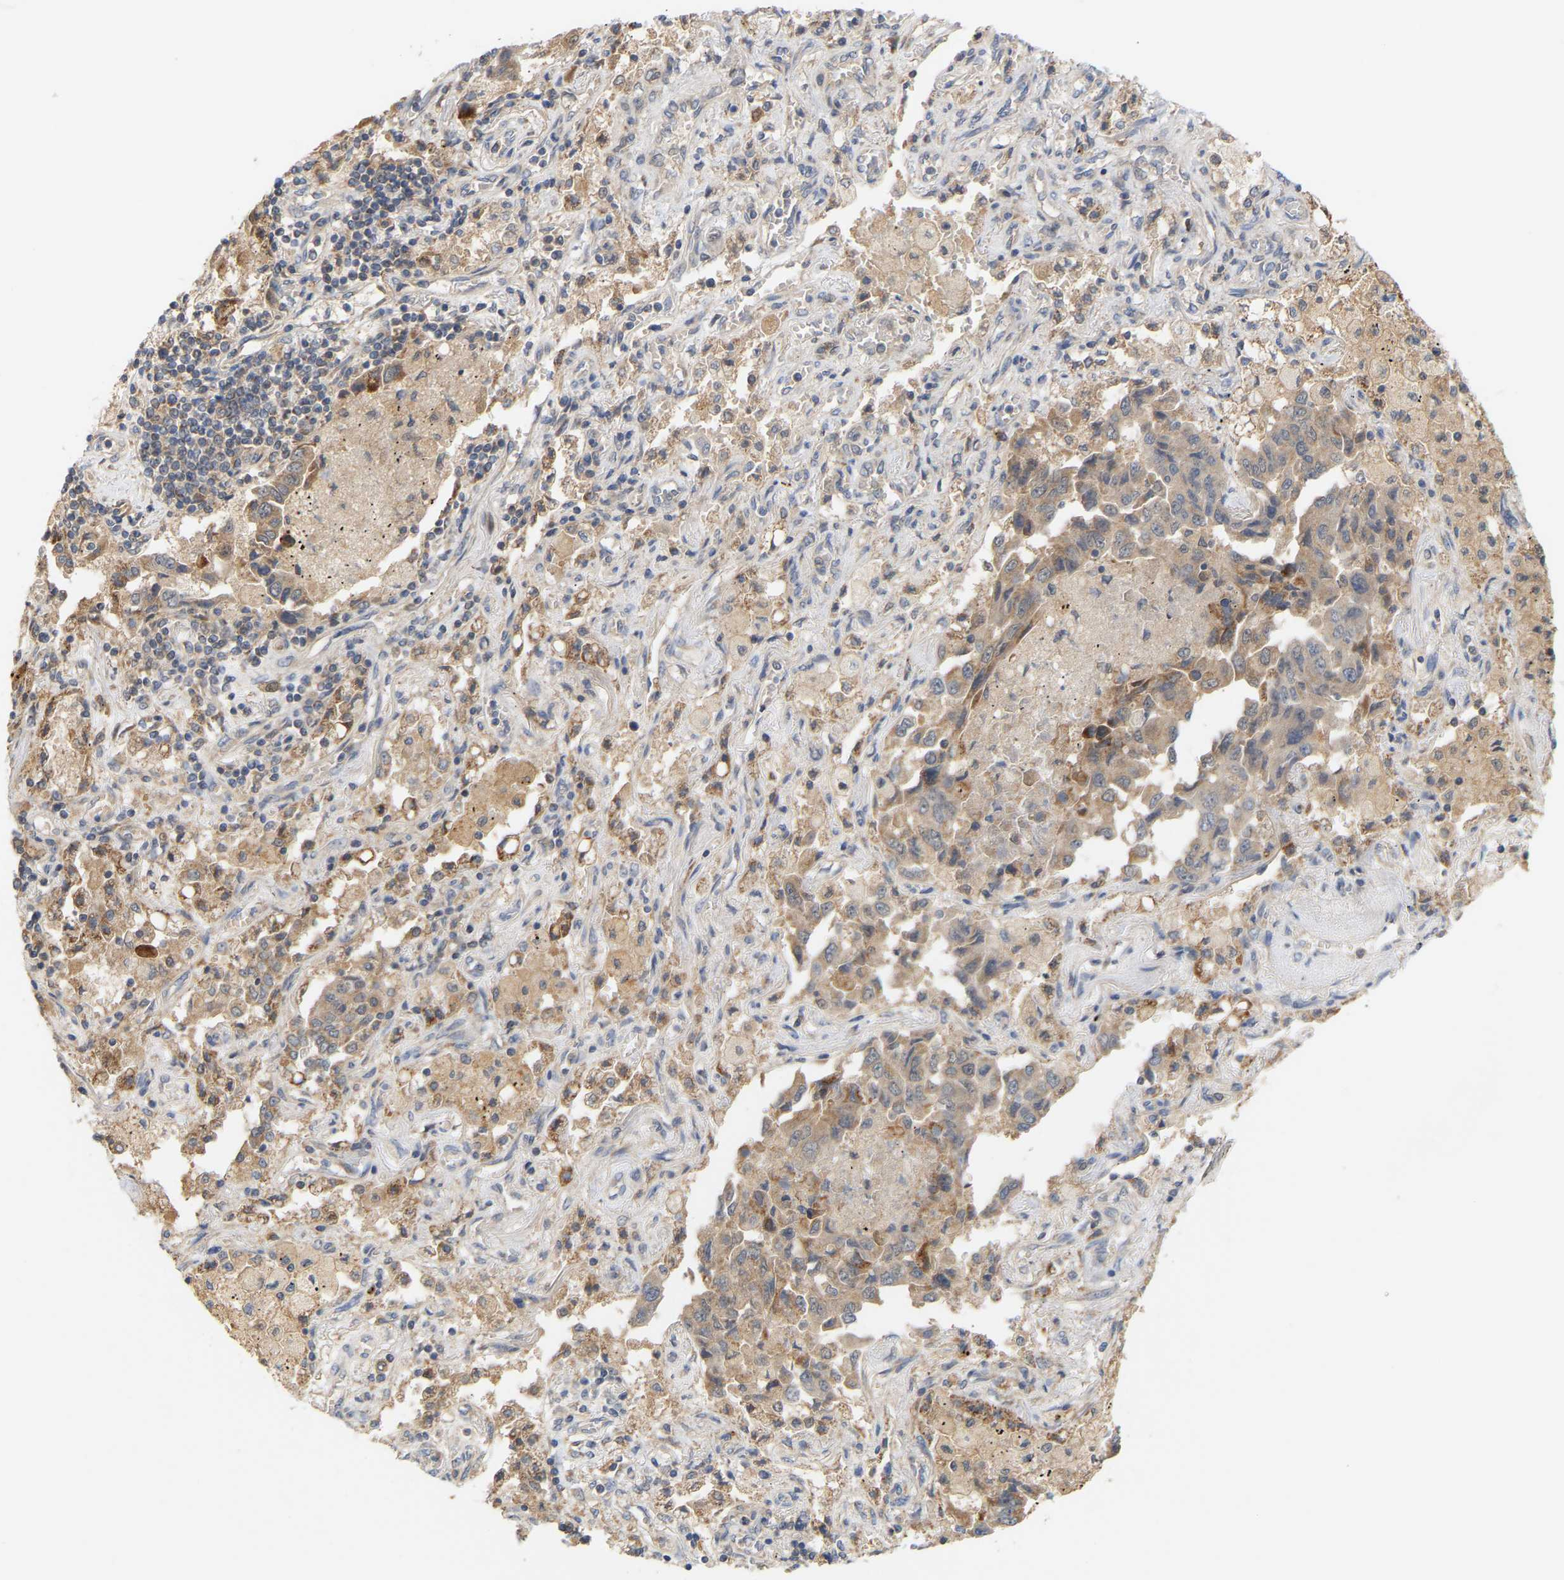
{"staining": {"intensity": "weak", "quantity": "25%-75%", "location": "cytoplasmic/membranous"}, "tissue": "lung cancer", "cell_type": "Tumor cells", "image_type": "cancer", "snomed": [{"axis": "morphology", "description": "Adenocarcinoma, NOS"}, {"axis": "topography", "description": "Lung"}], "caption": "Weak cytoplasmic/membranous protein positivity is identified in about 25%-75% of tumor cells in adenocarcinoma (lung). The protein is stained brown, and the nuclei are stained in blue (DAB (3,3'-diaminobenzidine) IHC with brightfield microscopy, high magnification).", "gene": "TPMT", "patient": {"sex": "female", "age": 65}}